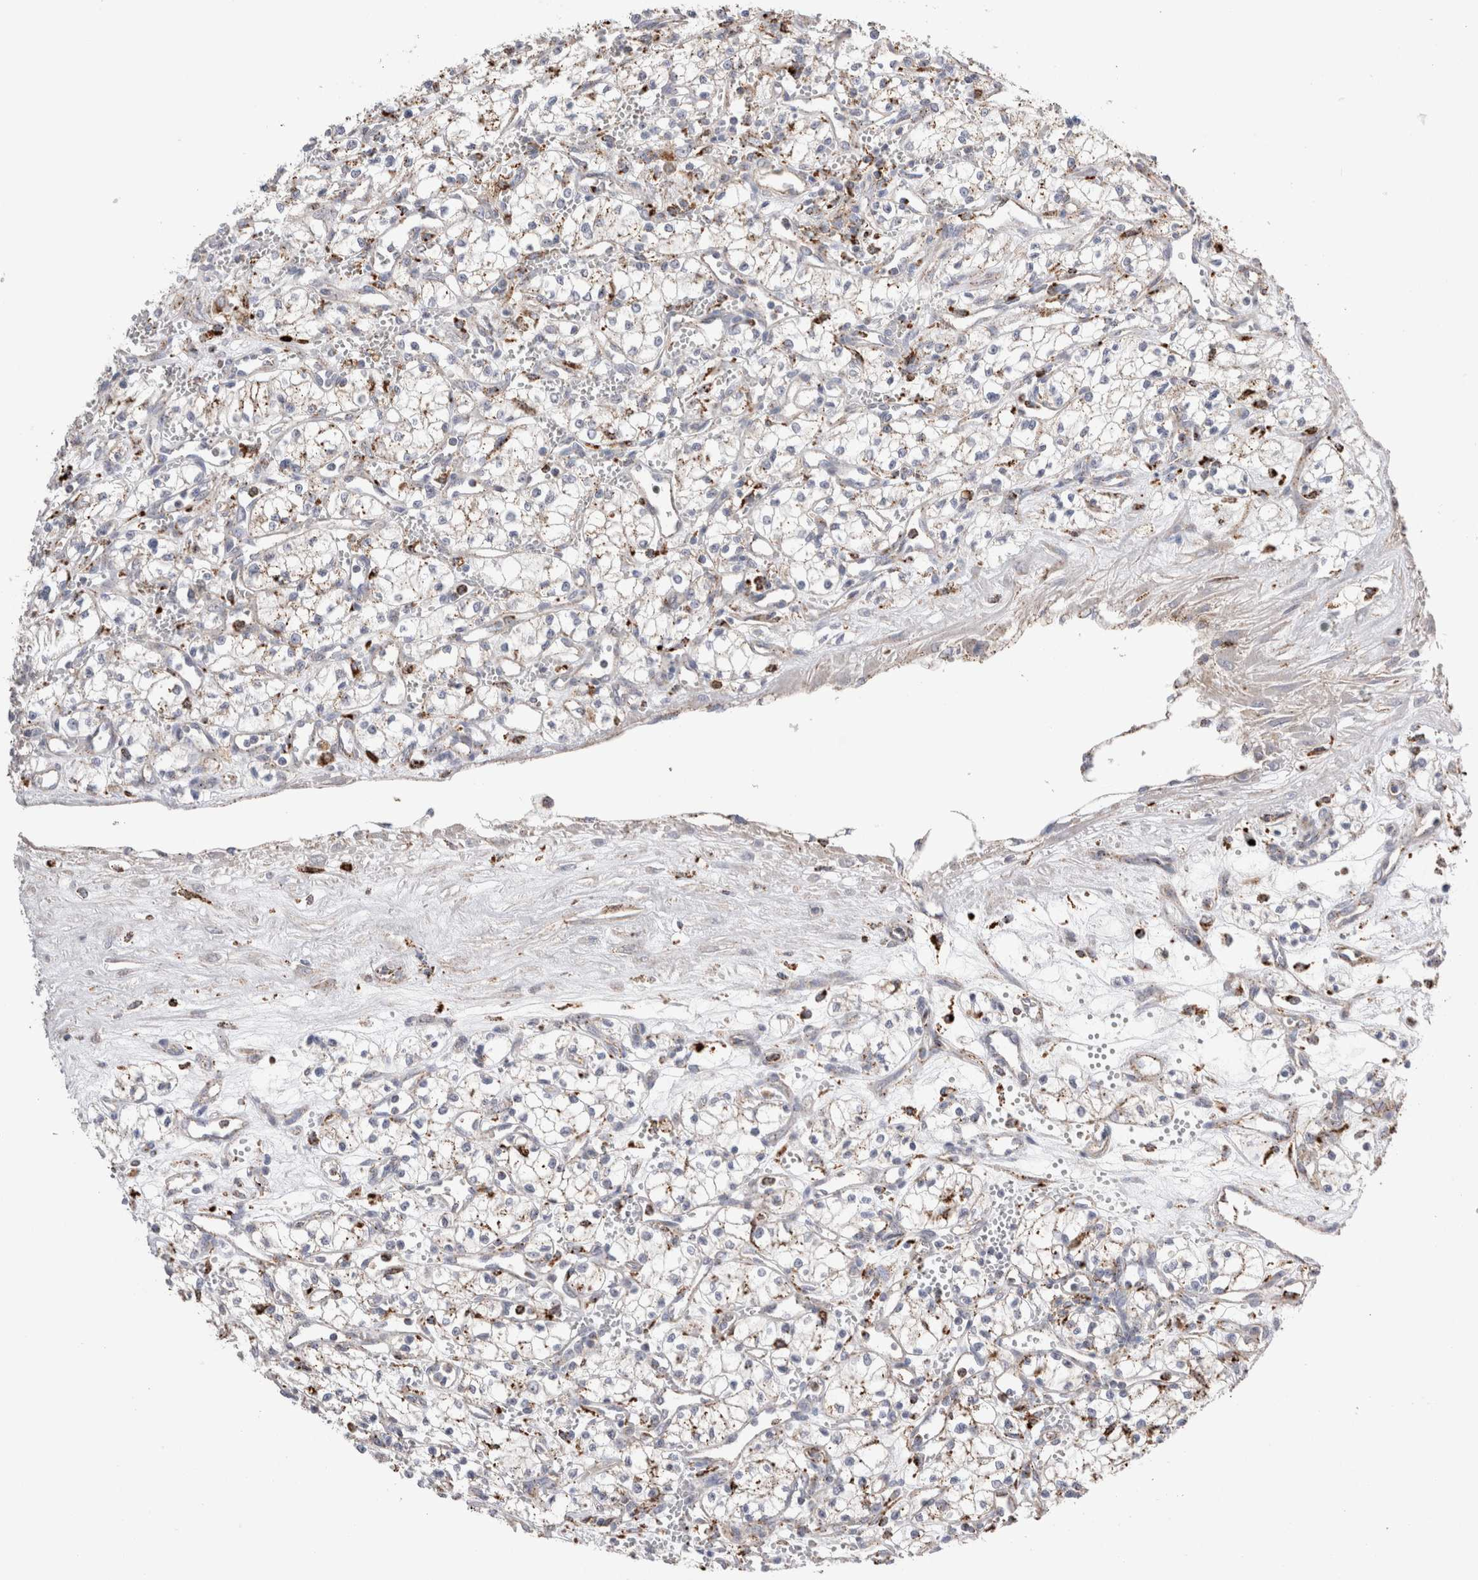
{"staining": {"intensity": "weak", "quantity": "25%-75%", "location": "cytoplasmic/membranous"}, "tissue": "renal cancer", "cell_type": "Tumor cells", "image_type": "cancer", "snomed": [{"axis": "morphology", "description": "Adenocarcinoma, NOS"}, {"axis": "topography", "description": "Kidney"}], "caption": "Renal adenocarcinoma tissue reveals weak cytoplasmic/membranous expression in approximately 25%-75% of tumor cells", "gene": "CTSA", "patient": {"sex": "male", "age": 59}}